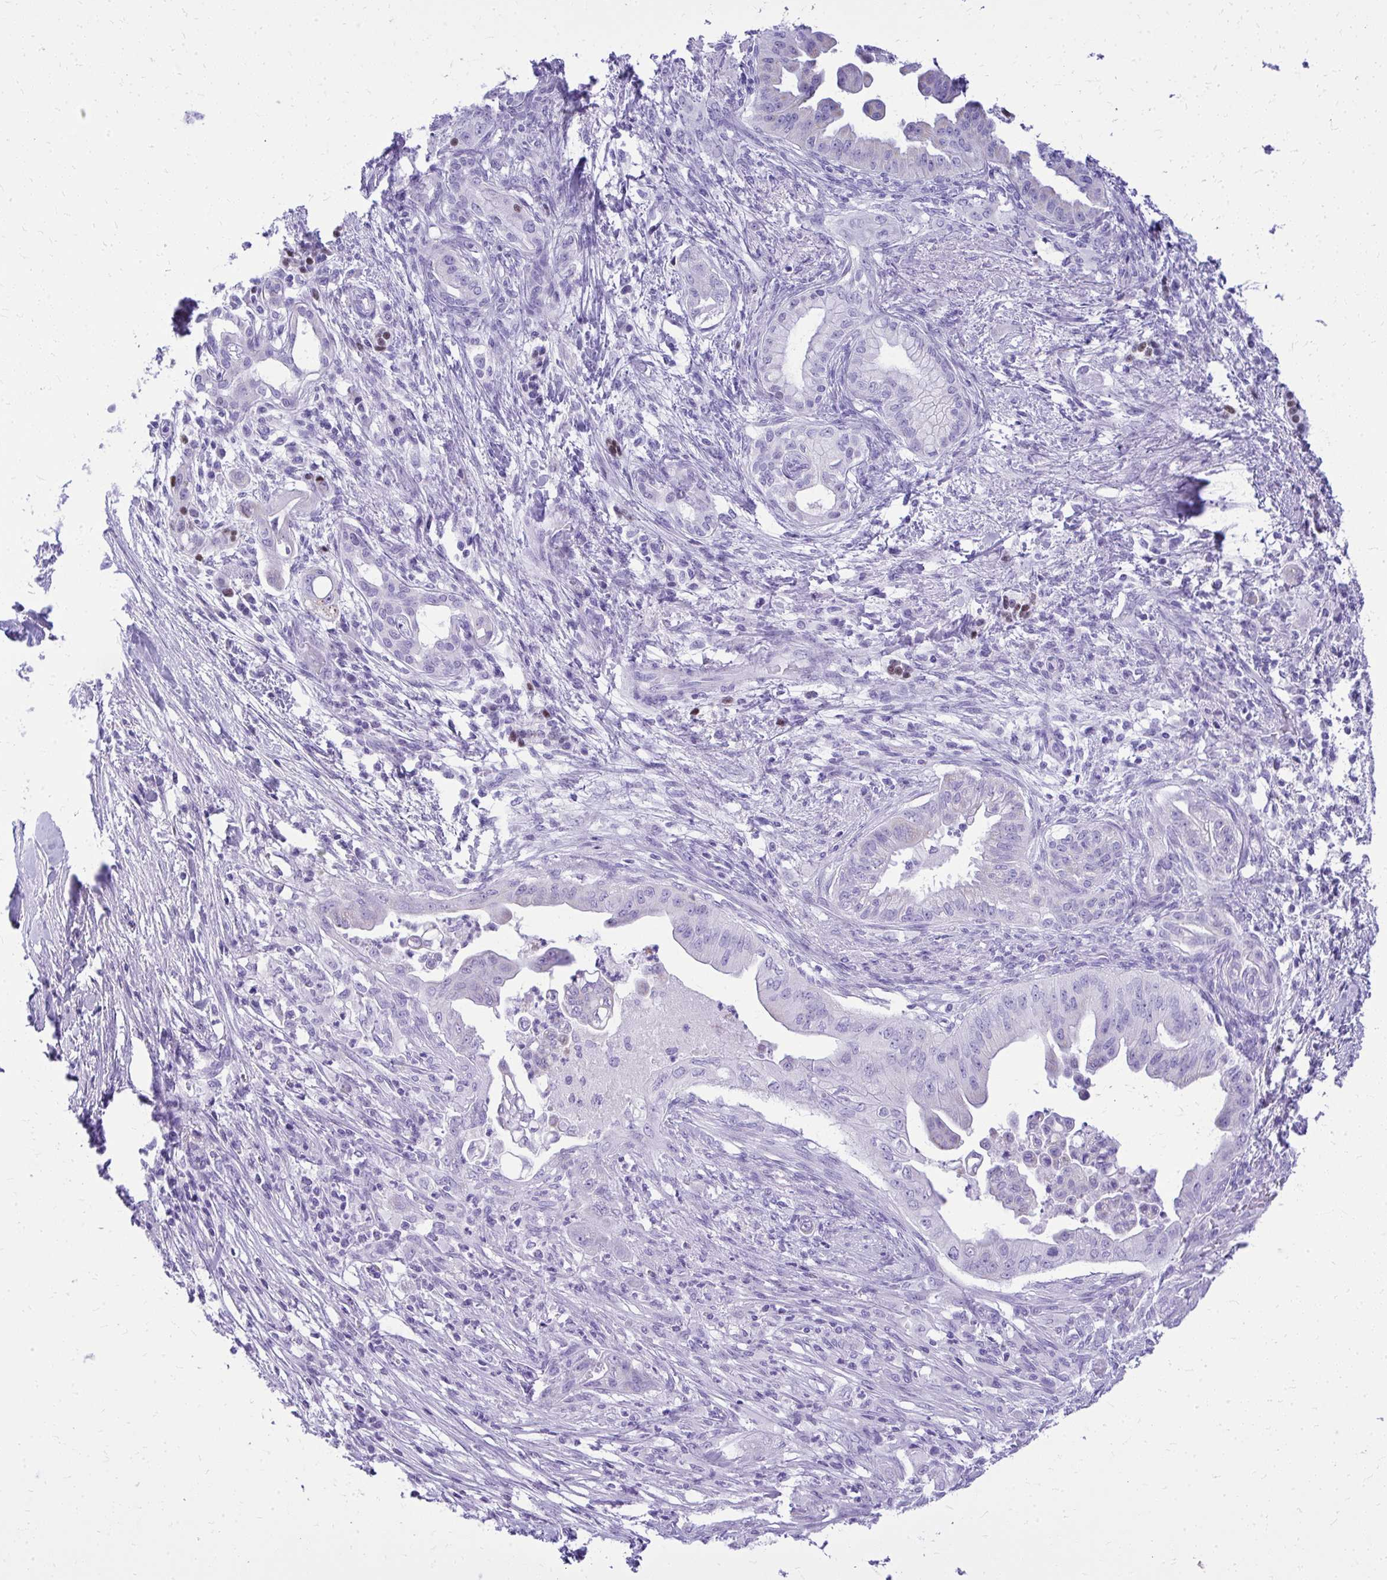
{"staining": {"intensity": "negative", "quantity": "none", "location": "none"}, "tissue": "pancreatic cancer", "cell_type": "Tumor cells", "image_type": "cancer", "snomed": [{"axis": "morphology", "description": "Adenocarcinoma, NOS"}, {"axis": "topography", "description": "Pancreas"}], "caption": "Immunohistochemistry (IHC) image of human pancreatic adenocarcinoma stained for a protein (brown), which exhibits no staining in tumor cells. (Brightfield microscopy of DAB (3,3'-diaminobenzidine) immunohistochemistry at high magnification).", "gene": "RALYL", "patient": {"sex": "male", "age": 58}}